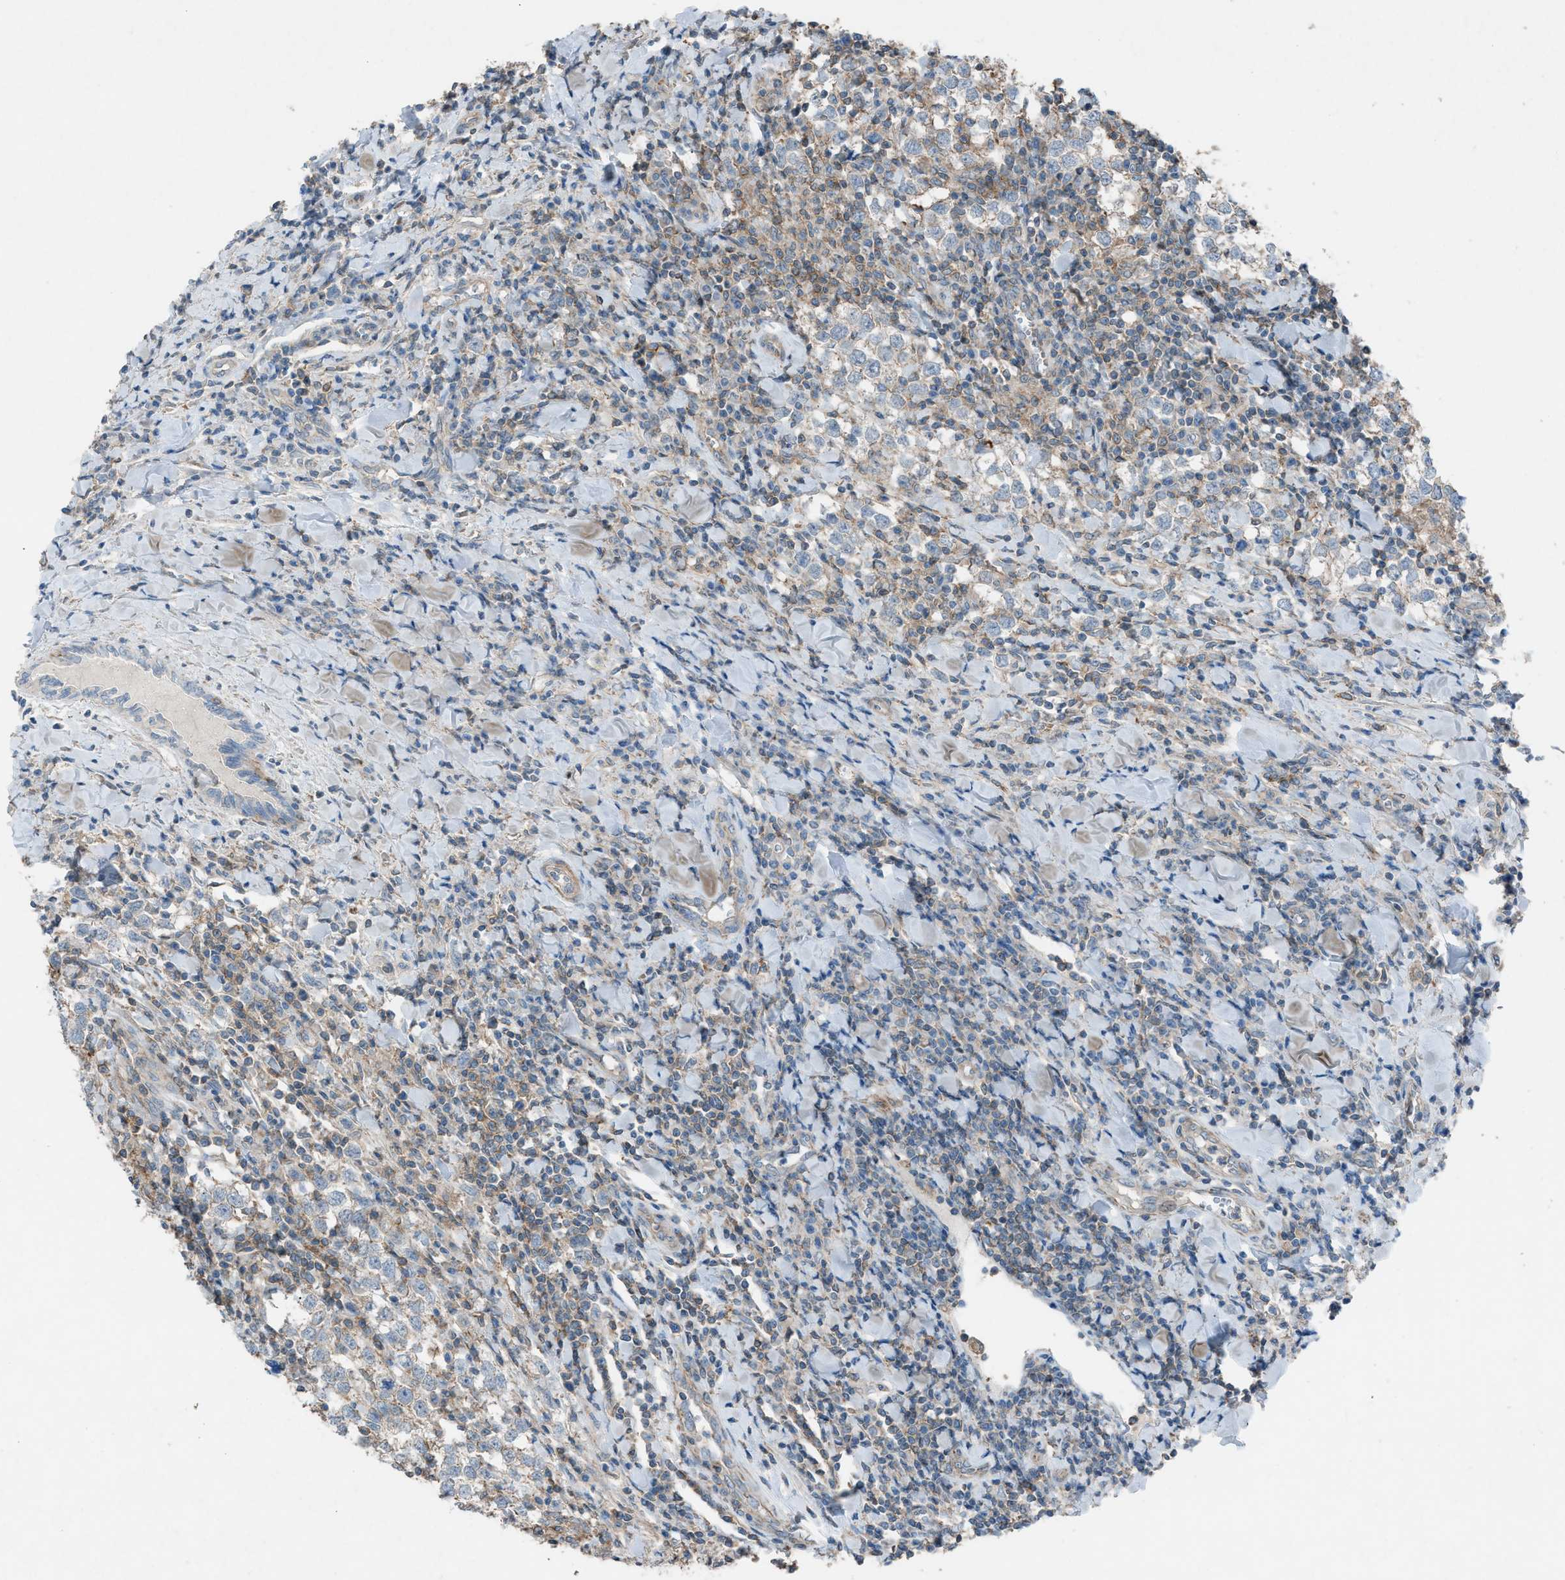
{"staining": {"intensity": "weak", "quantity": "25%-75%", "location": "cytoplasmic/membranous"}, "tissue": "testis cancer", "cell_type": "Tumor cells", "image_type": "cancer", "snomed": [{"axis": "morphology", "description": "Seminoma, NOS"}, {"axis": "morphology", "description": "Carcinoma, Embryonal, NOS"}, {"axis": "topography", "description": "Testis"}], "caption": "This photomicrograph exhibits testis cancer stained with immunohistochemistry (IHC) to label a protein in brown. The cytoplasmic/membranous of tumor cells show weak positivity for the protein. Nuclei are counter-stained blue.", "gene": "NCK2", "patient": {"sex": "male", "age": 36}}